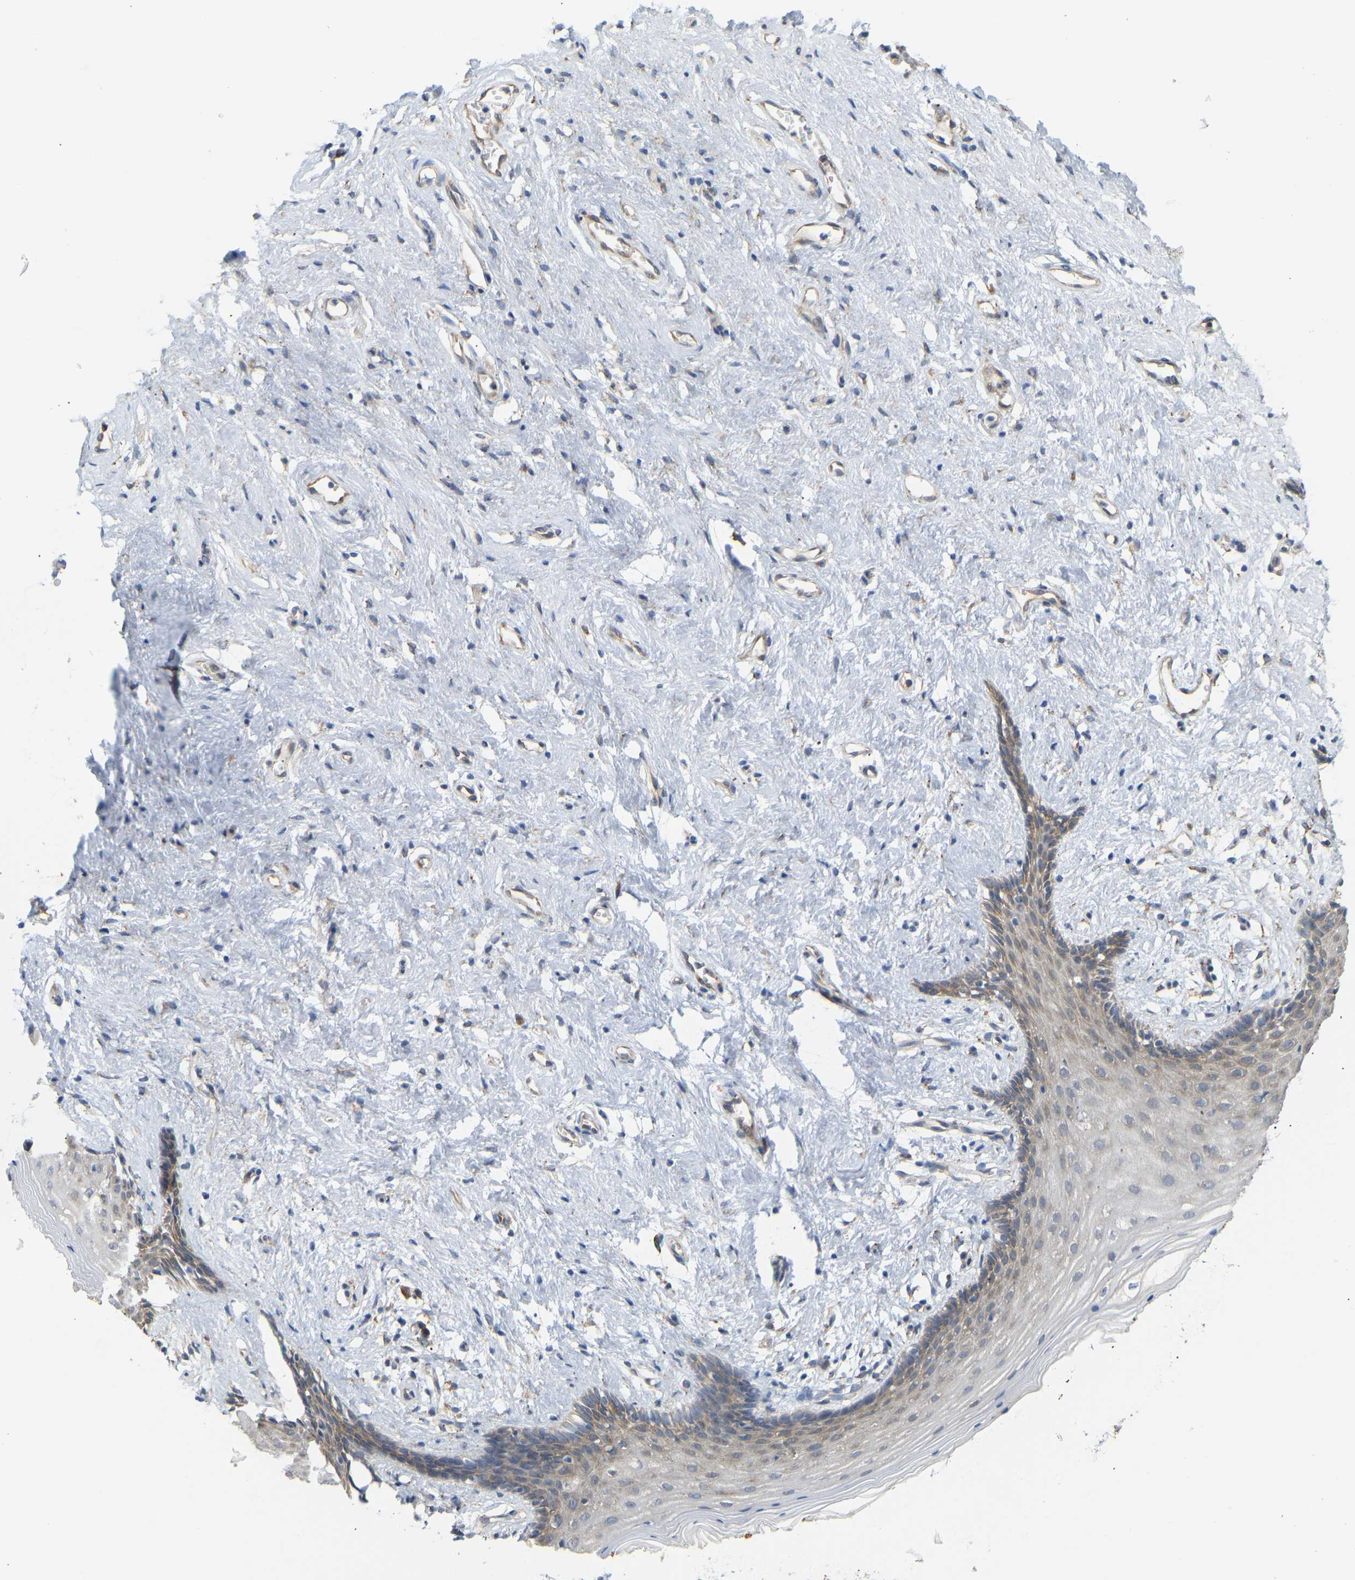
{"staining": {"intensity": "weak", "quantity": "25%-75%", "location": "cytoplasmic/membranous"}, "tissue": "vagina", "cell_type": "Squamous epithelial cells", "image_type": "normal", "snomed": [{"axis": "morphology", "description": "Normal tissue, NOS"}, {"axis": "topography", "description": "Vagina"}], "caption": "Immunohistochemical staining of benign human vagina displays low levels of weak cytoplasmic/membranous positivity in approximately 25%-75% of squamous epithelial cells.", "gene": "BEND3", "patient": {"sex": "female", "age": 44}}